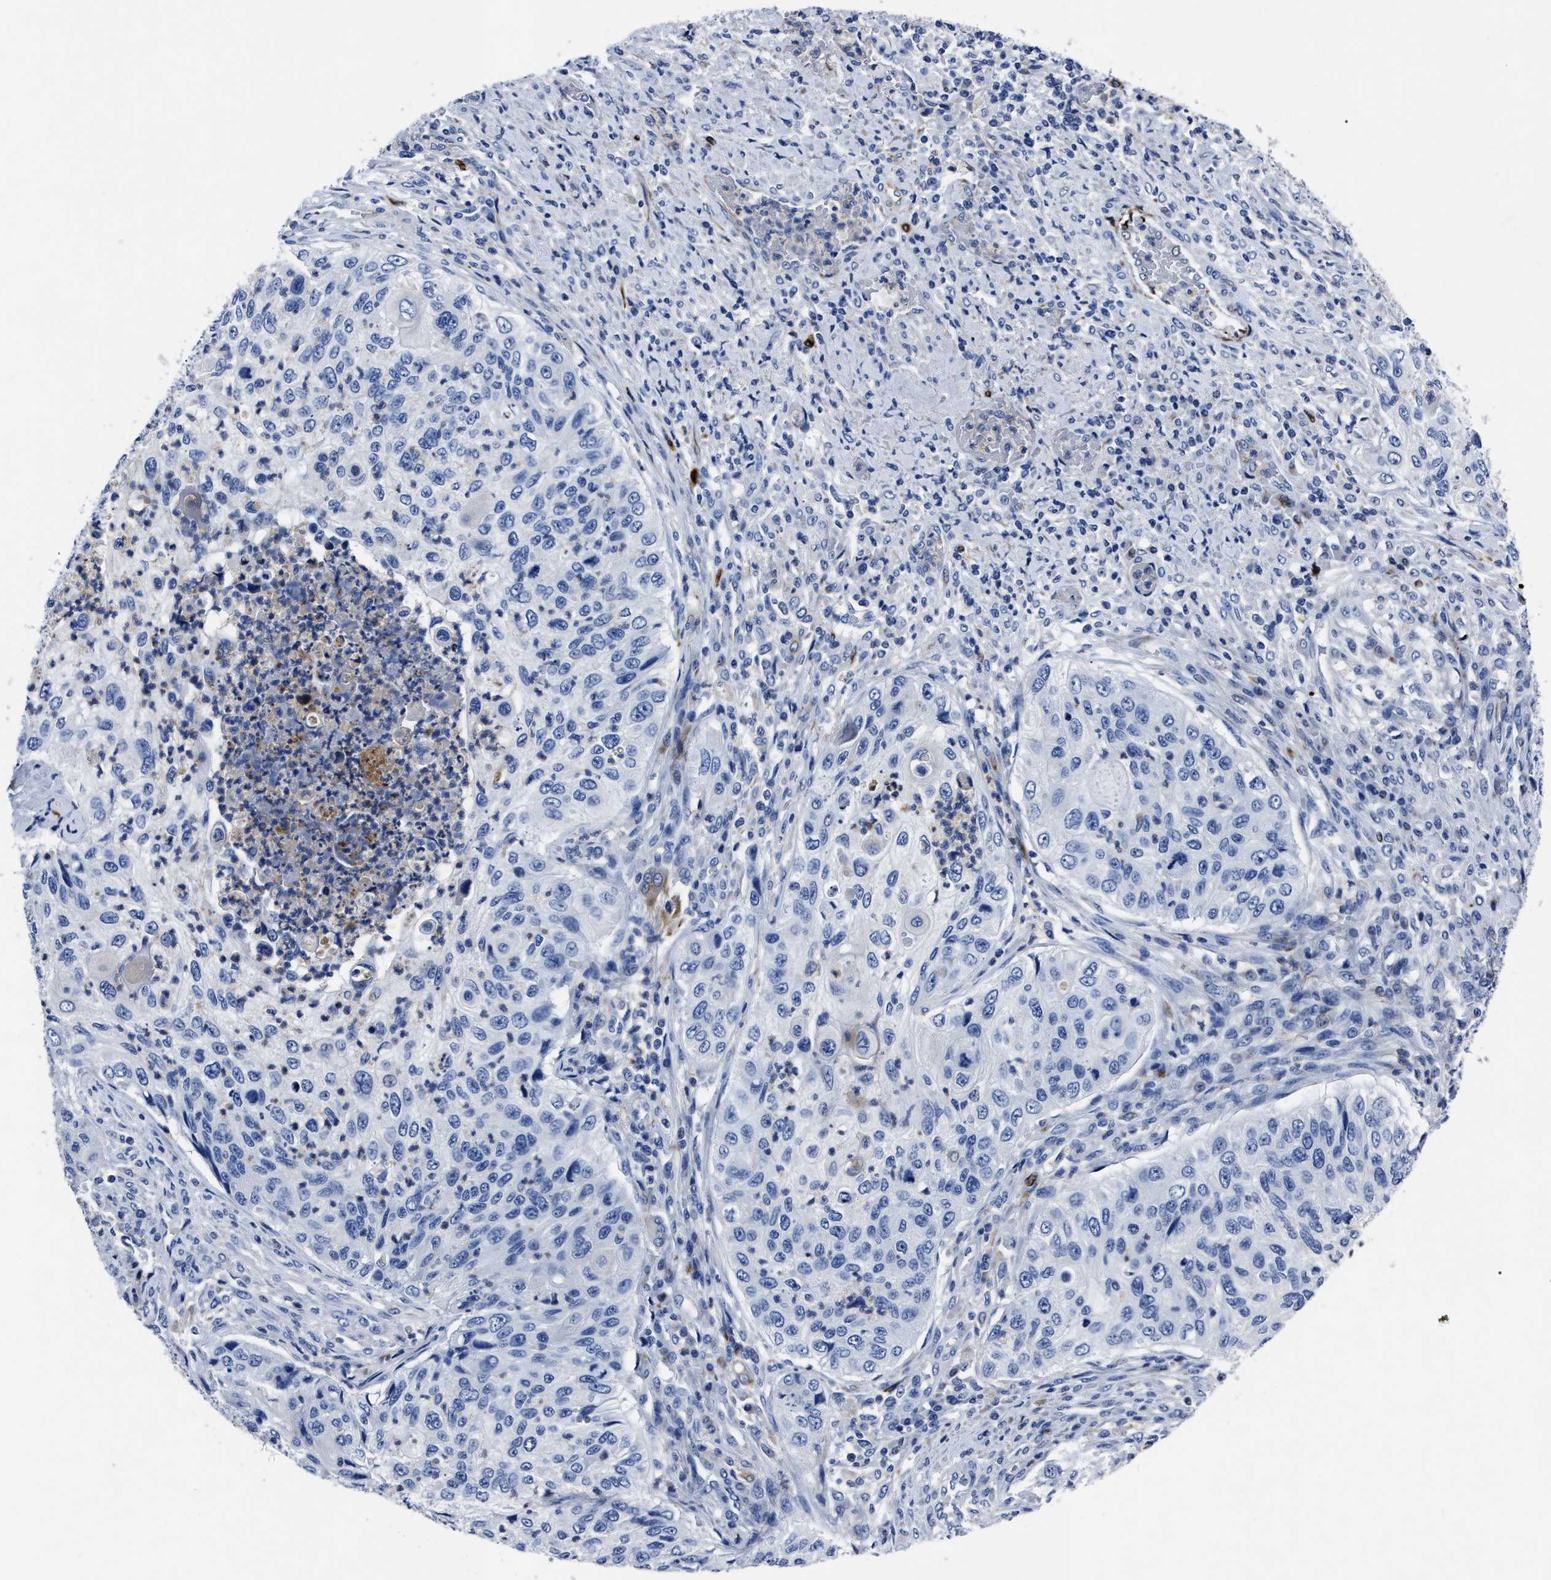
{"staining": {"intensity": "negative", "quantity": "none", "location": "none"}, "tissue": "urothelial cancer", "cell_type": "Tumor cells", "image_type": "cancer", "snomed": [{"axis": "morphology", "description": "Urothelial carcinoma, High grade"}, {"axis": "topography", "description": "Urinary bladder"}], "caption": "Micrograph shows no significant protein staining in tumor cells of urothelial cancer.", "gene": "OR10G3", "patient": {"sex": "female", "age": 60}}